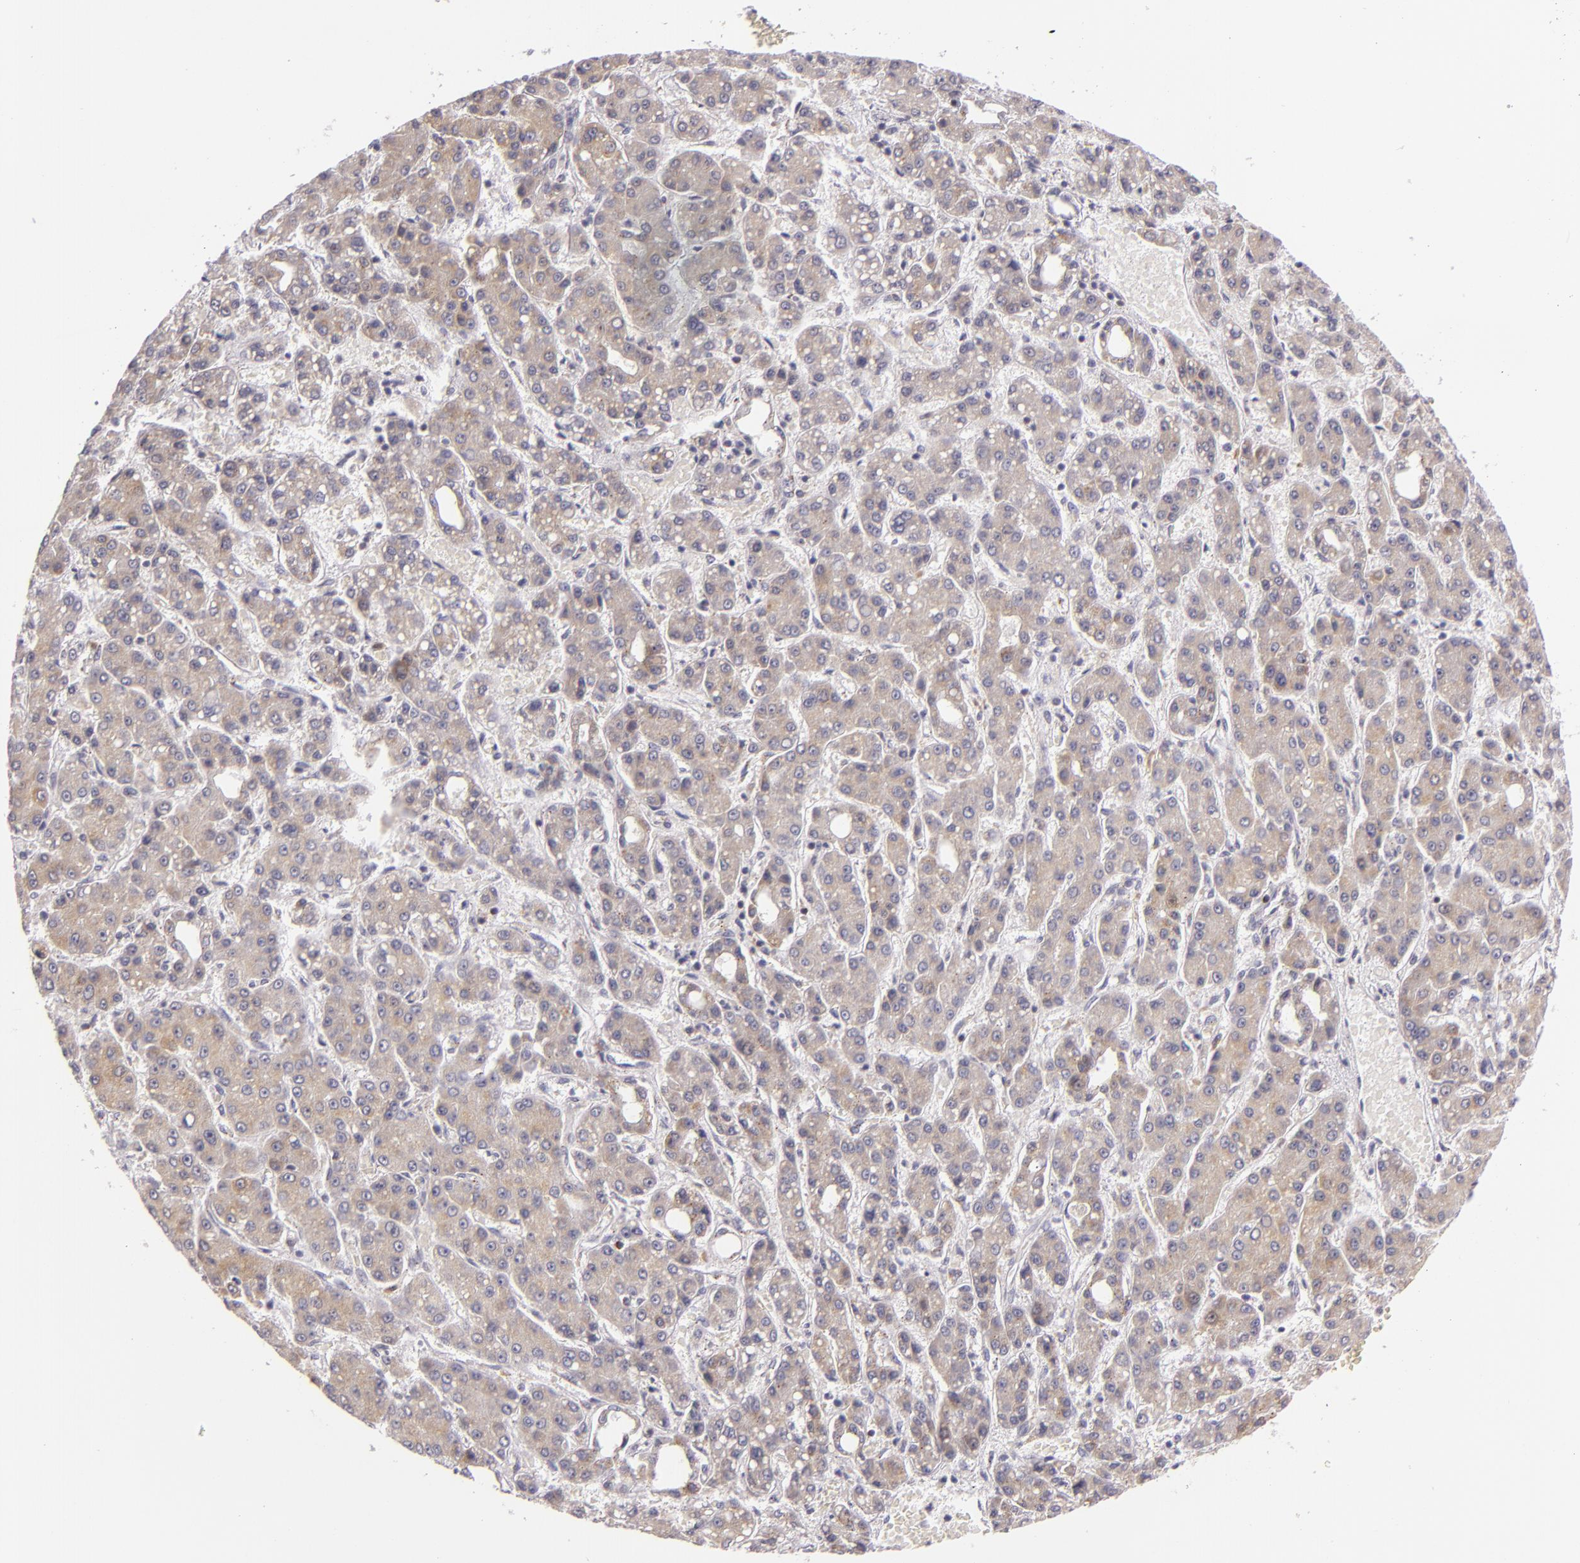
{"staining": {"intensity": "weak", "quantity": ">75%", "location": "cytoplasmic/membranous"}, "tissue": "liver cancer", "cell_type": "Tumor cells", "image_type": "cancer", "snomed": [{"axis": "morphology", "description": "Carcinoma, Hepatocellular, NOS"}, {"axis": "topography", "description": "Liver"}], "caption": "Immunohistochemical staining of human hepatocellular carcinoma (liver) exhibits weak cytoplasmic/membranous protein positivity in approximately >75% of tumor cells. The staining was performed using DAB (3,3'-diaminobenzidine), with brown indicating positive protein expression. Nuclei are stained blue with hematoxylin.", "gene": "CILK1", "patient": {"sex": "male", "age": 69}}